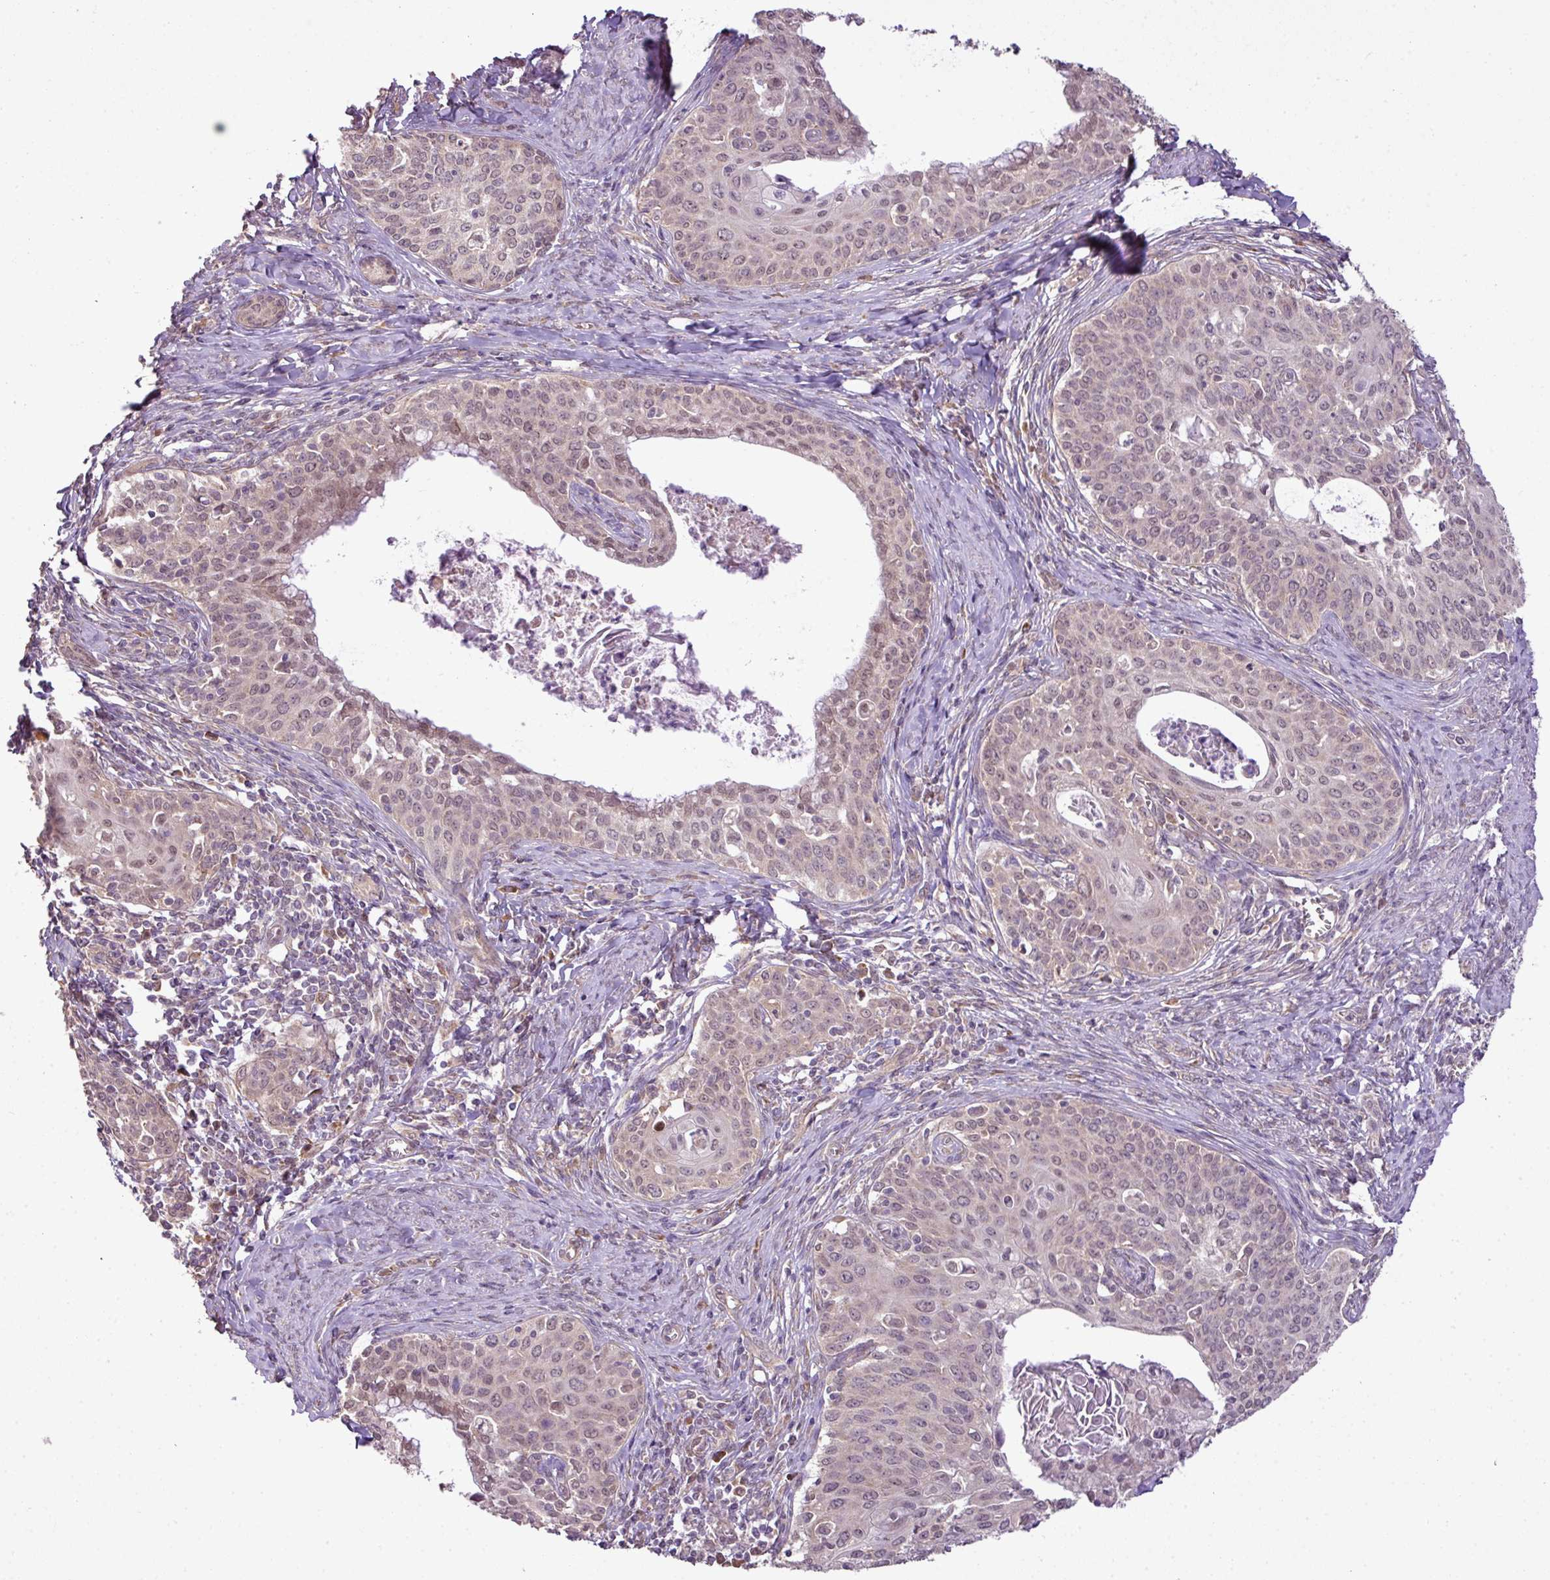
{"staining": {"intensity": "weak", "quantity": "<25%", "location": "nuclear"}, "tissue": "cervical cancer", "cell_type": "Tumor cells", "image_type": "cancer", "snomed": [{"axis": "morphology", "description": "Squamous cell carcinoma, NOS"}, {"axis": "morphology", "description": "Adenocarcinoma, NOS"}, {"axis": "topography", "description": "Cervix"}], "caption": "Immunohistochemical staining of human cervical cancer (adenocarcinoma) demonstrates no significant staining in tumor cells. (Stains: DAB immunohistochemistry (IHC) with hematoxylin counter stain, Microscopy: brightfield microscopy at high magnification).", "gene": "DNAAF4", "patient": {"sex": "female", "age": 52}}